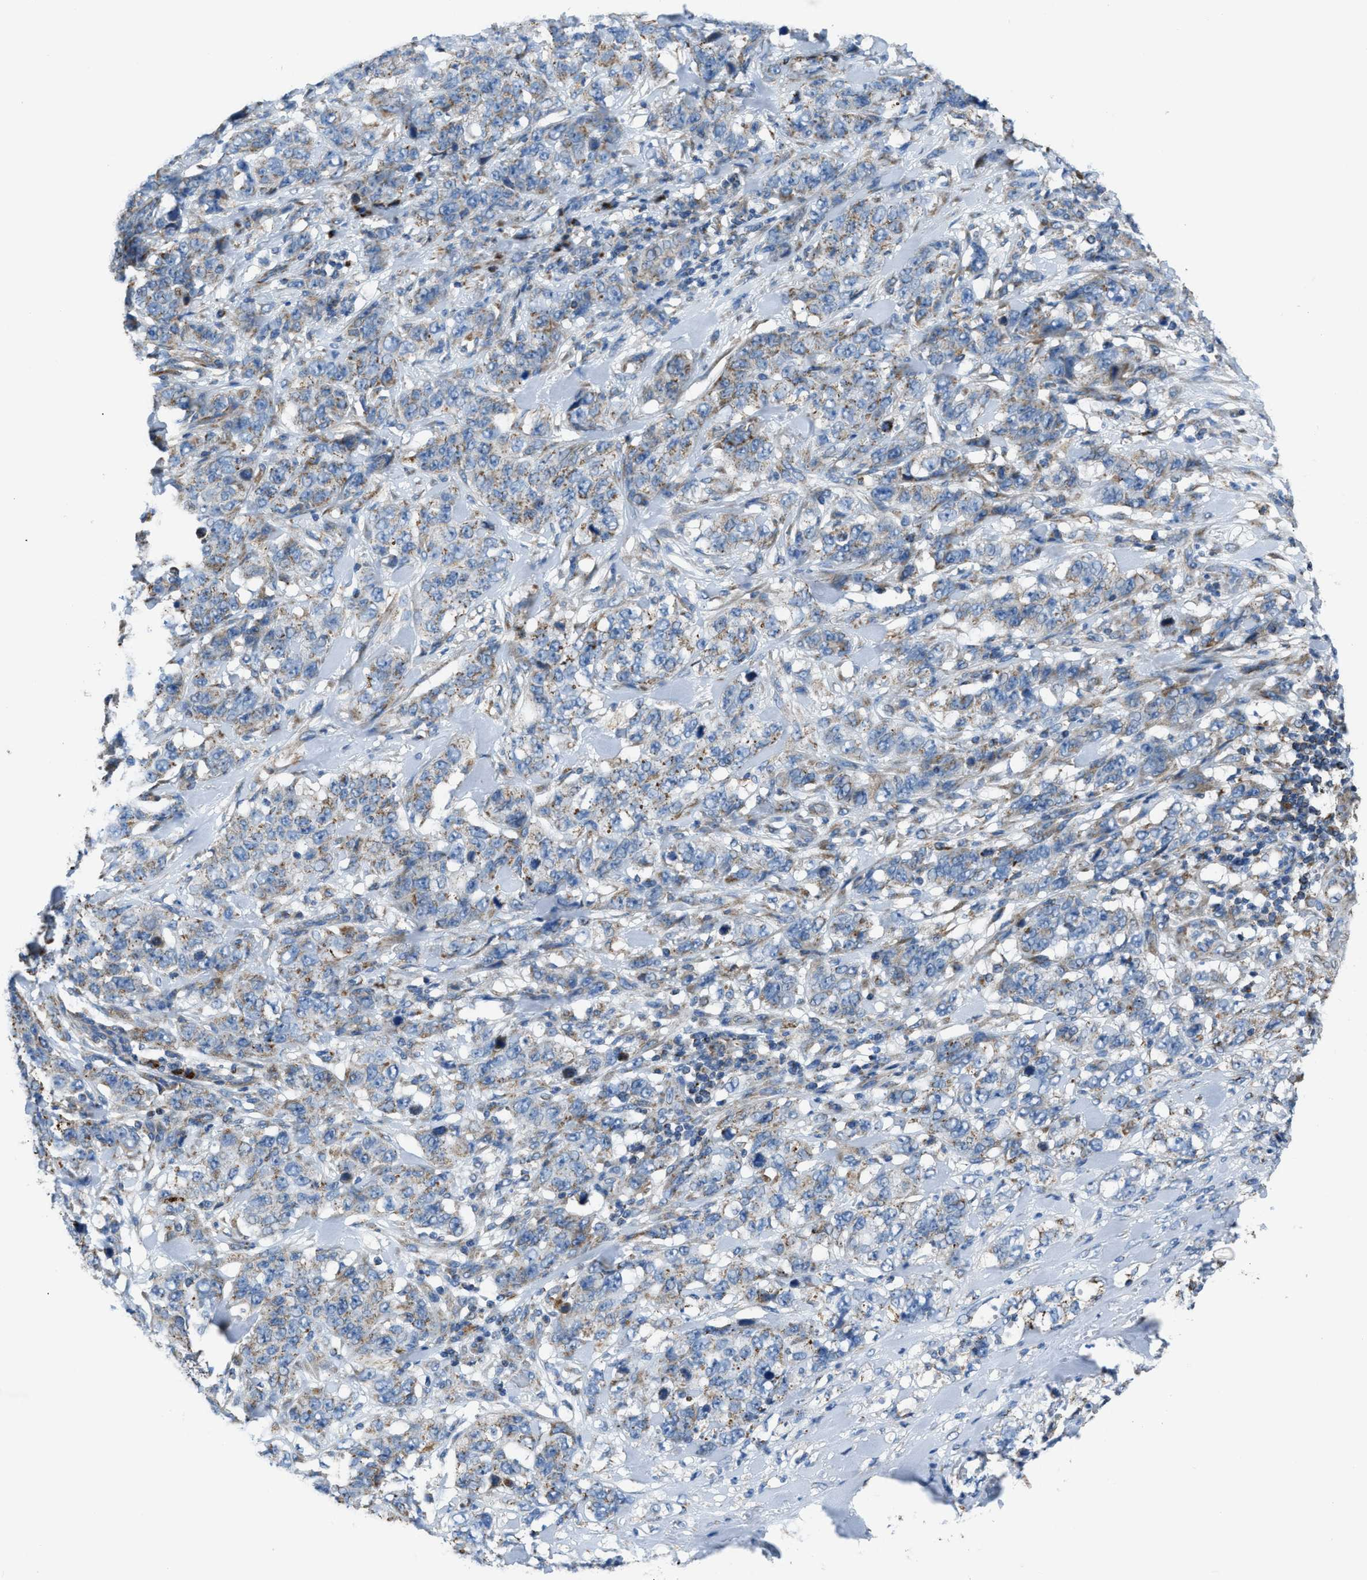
{"staining": {"intensity": "weak", "quantity": ">75%", "location": "cytoplasmic/membranous"}, "tissue": "stomach cancer", "cell_type": "Tumor cells", "image_type": "cancer", "snomed": [{"axis": "morphology", "description": "Adenocarcinoma, NOS"}, {"axis": "topography", "description": "Stomach"}], "caption": "High-magnification brightfield microscopy of adenocarcinoma (stomach) stained with DAB (3,3'-diaminobenzidine) (brown) and counterstained with hematoxylin (blue). tumor cells exhibit weak cytoplasmic/membranous staining is present in approximately>75% of cells.", "gene": "ETFB", "patient": {"sex": "male", "age": 48}}